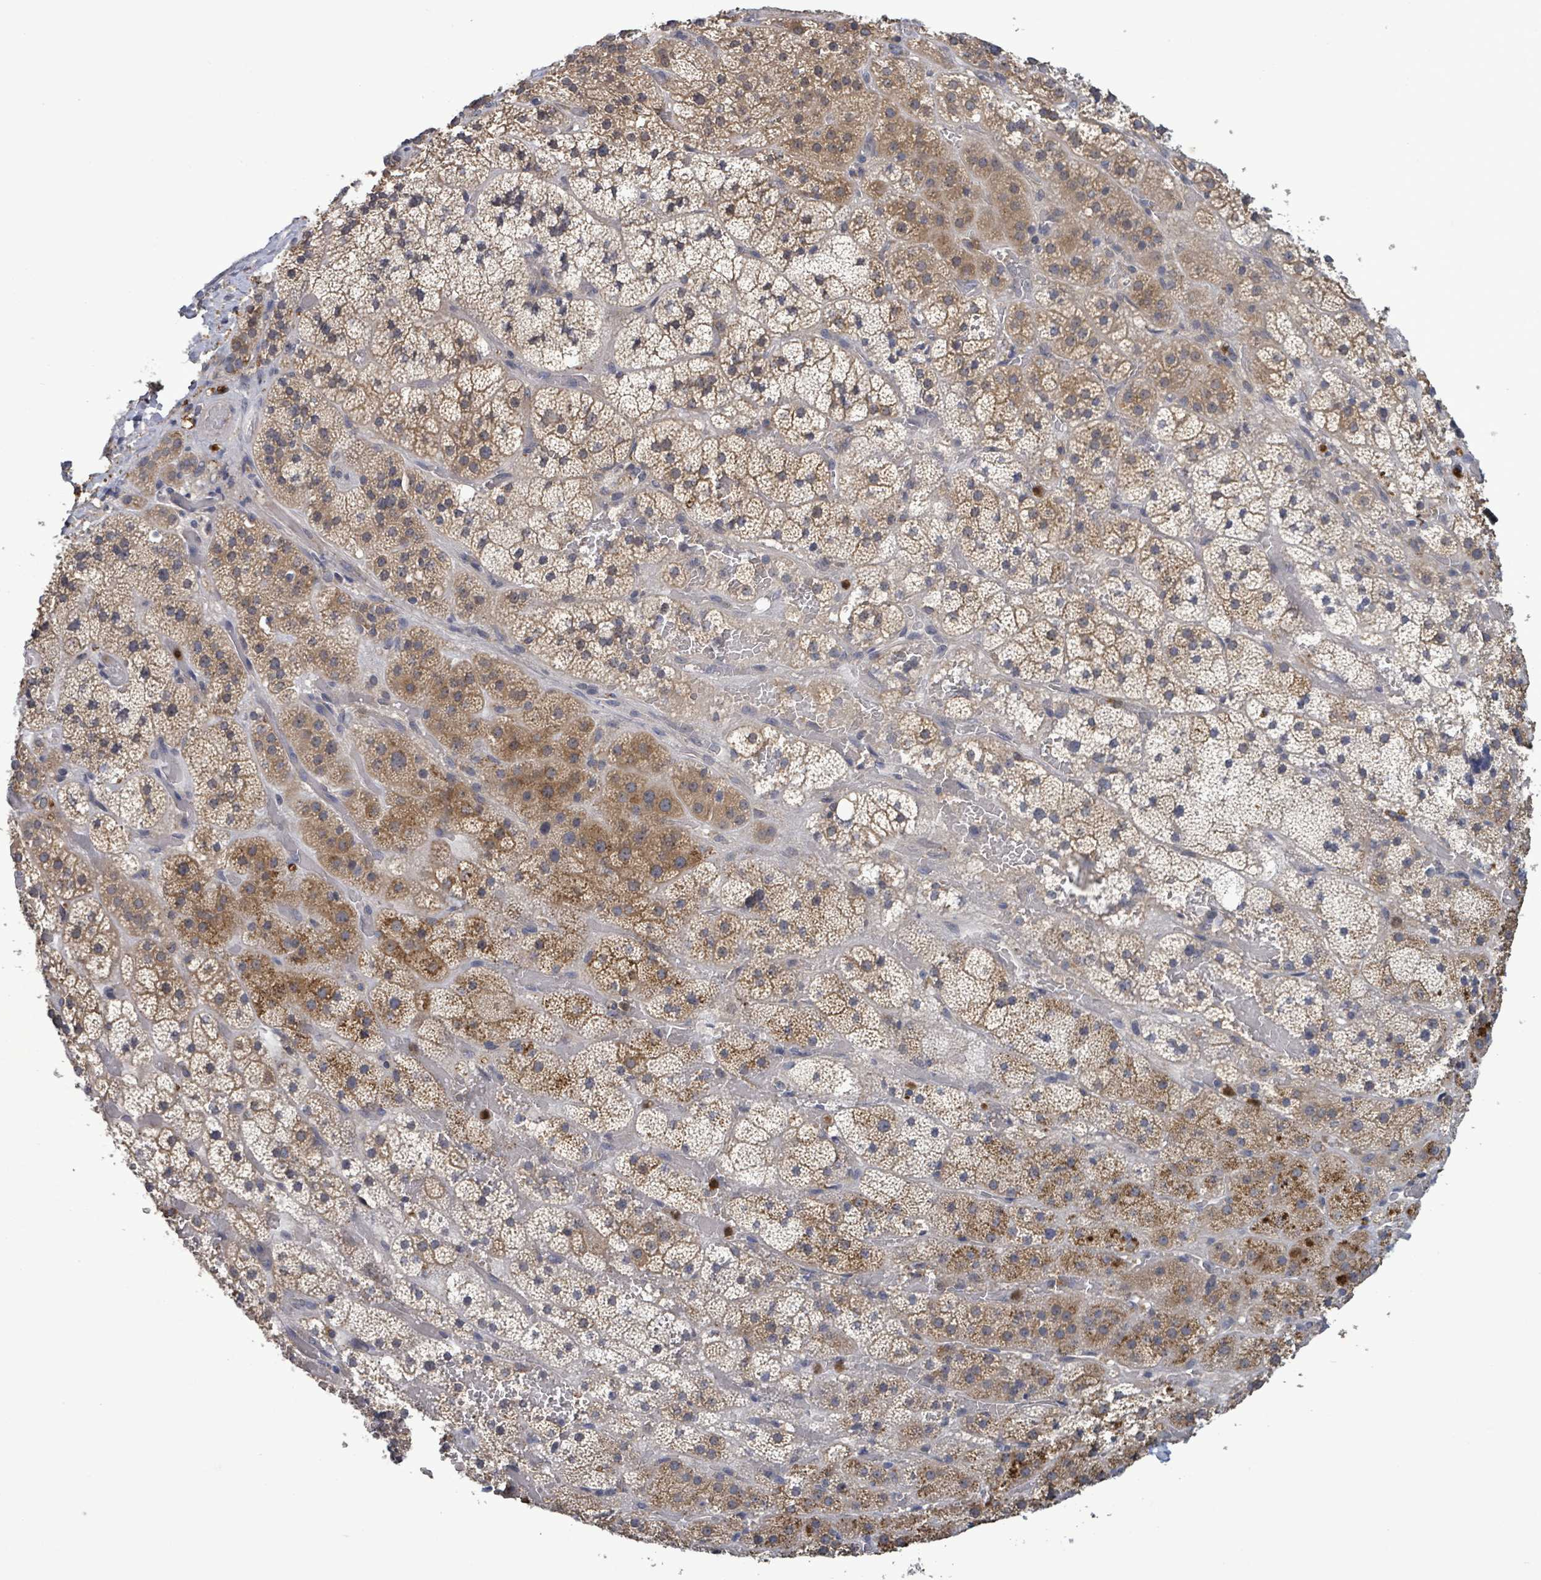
{"staining": {"intensity": "moderate", "quantity": ">75%", "location": "cytoplasmic/membranous"}, "tissue": "adrenal gland", "cell_type": "Glandular cells", "image_type": "normal", "snomed": [{"axis": "morphology", "description": "Normal tissue, NOS"}, {"axis": "topography", "description": "Adrenal gland"}], "caption": "An immunohistochemistry image of unremarkable tissue is shown. Protein staining in brown labels moderate cytoplasmic/membranous positivity in adrenal gland within glandular cells. (DAB IHC, brown staining for protein, blue staining for nuclei).", "gene": "SERPINE3", "patient": {"sex": "male", "age": 57}}